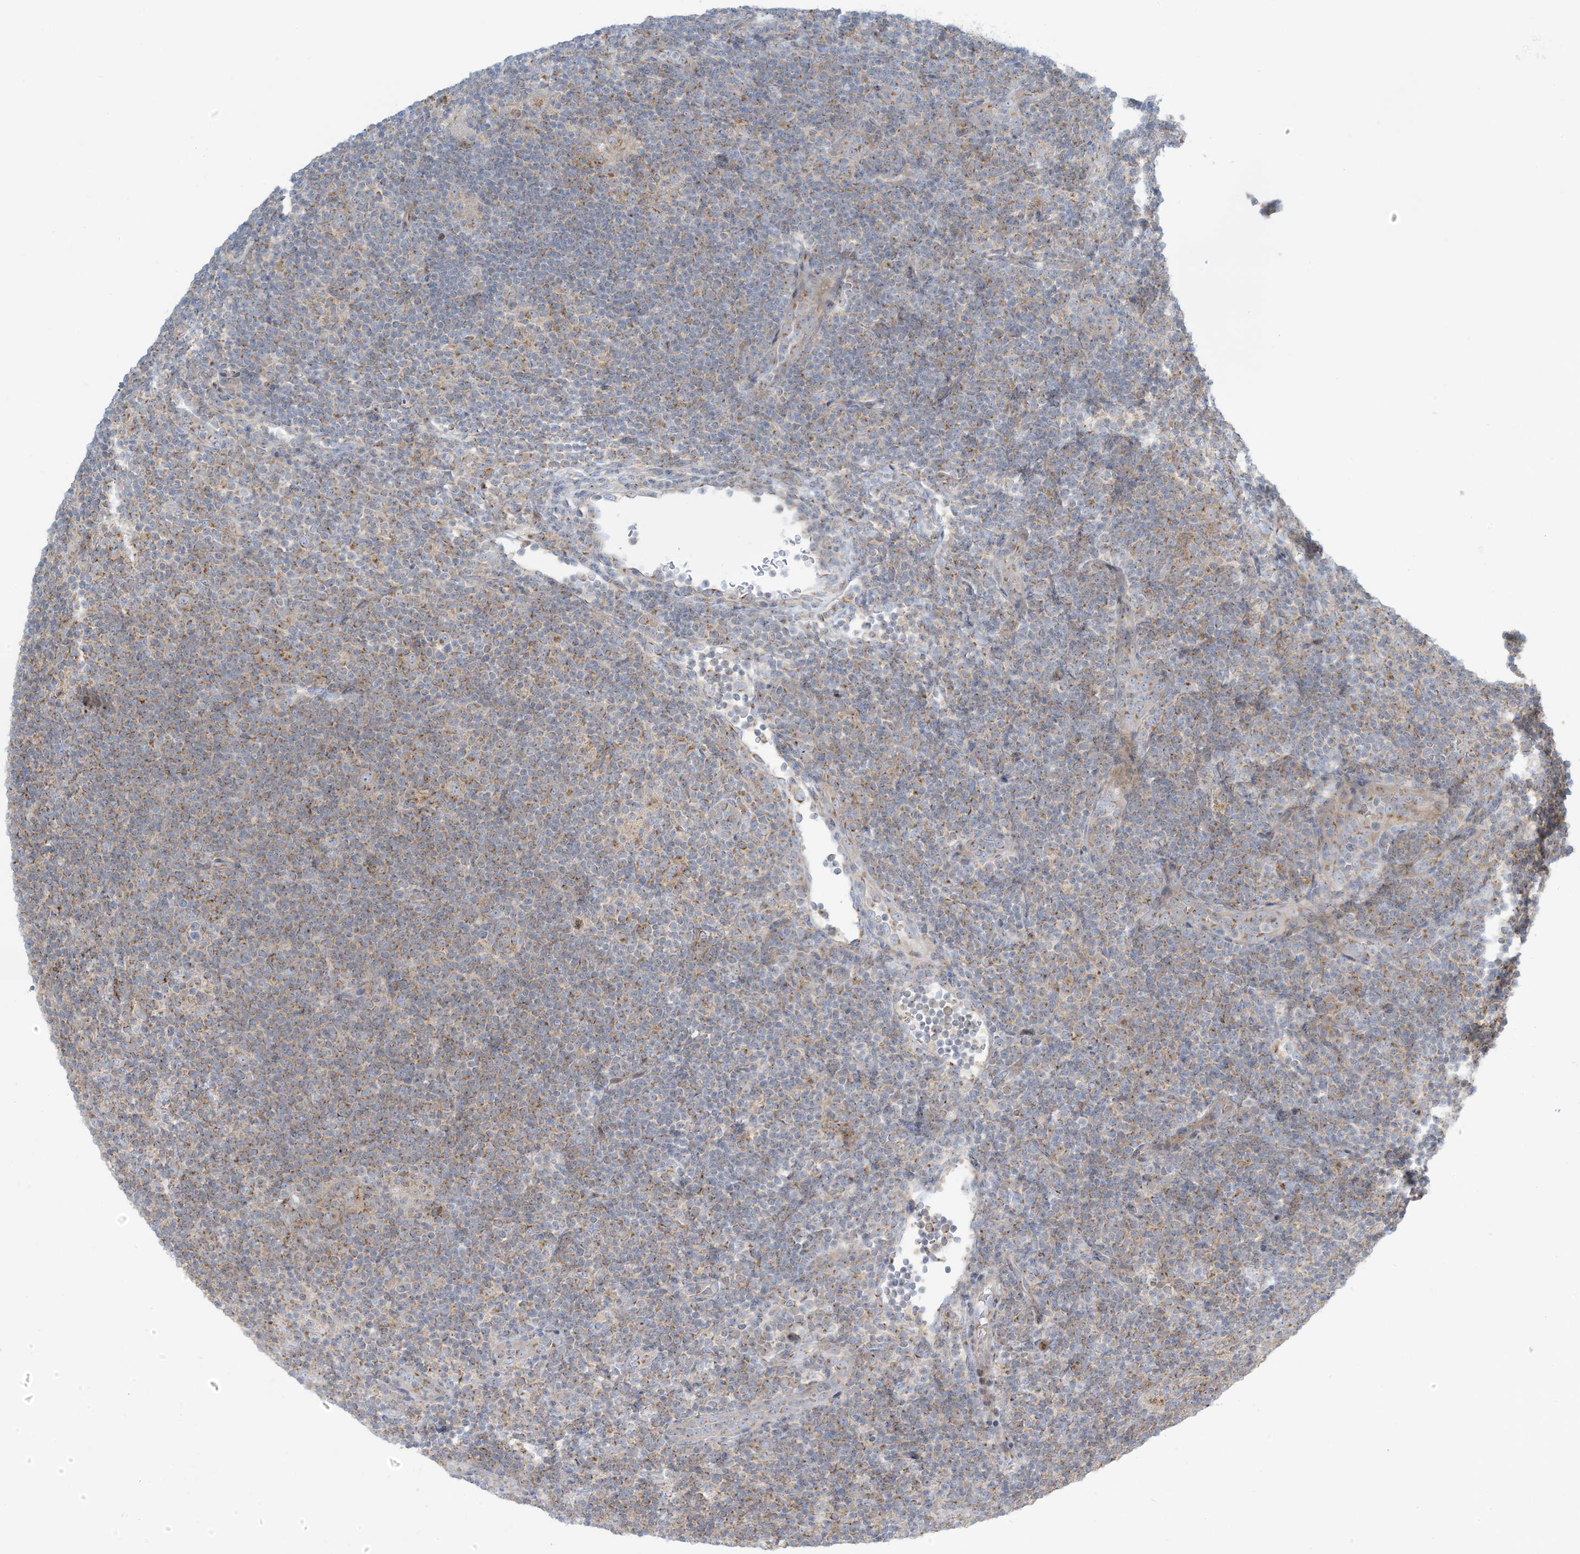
{"staining": {"intensity": "weak", "quantity": "<25%", "location": "cytoplasmic/membranous"}, "tissue": "lymphoma", "cell_type": "Tumor cells", "image_type": "cancer", "snomed": [{"axis": "morphology", "description": "Hodgkin's disease, NOS"}, {"axis": "topography", "description": "Lymph node"}], "caption": "High power microscopy photomicrograph of an IHC photomicrograph of lymphoma, revealing no significant positivity in tumor cells.", "gene": "AFTPH", "patient": {"sex": "female", "age": 57}}